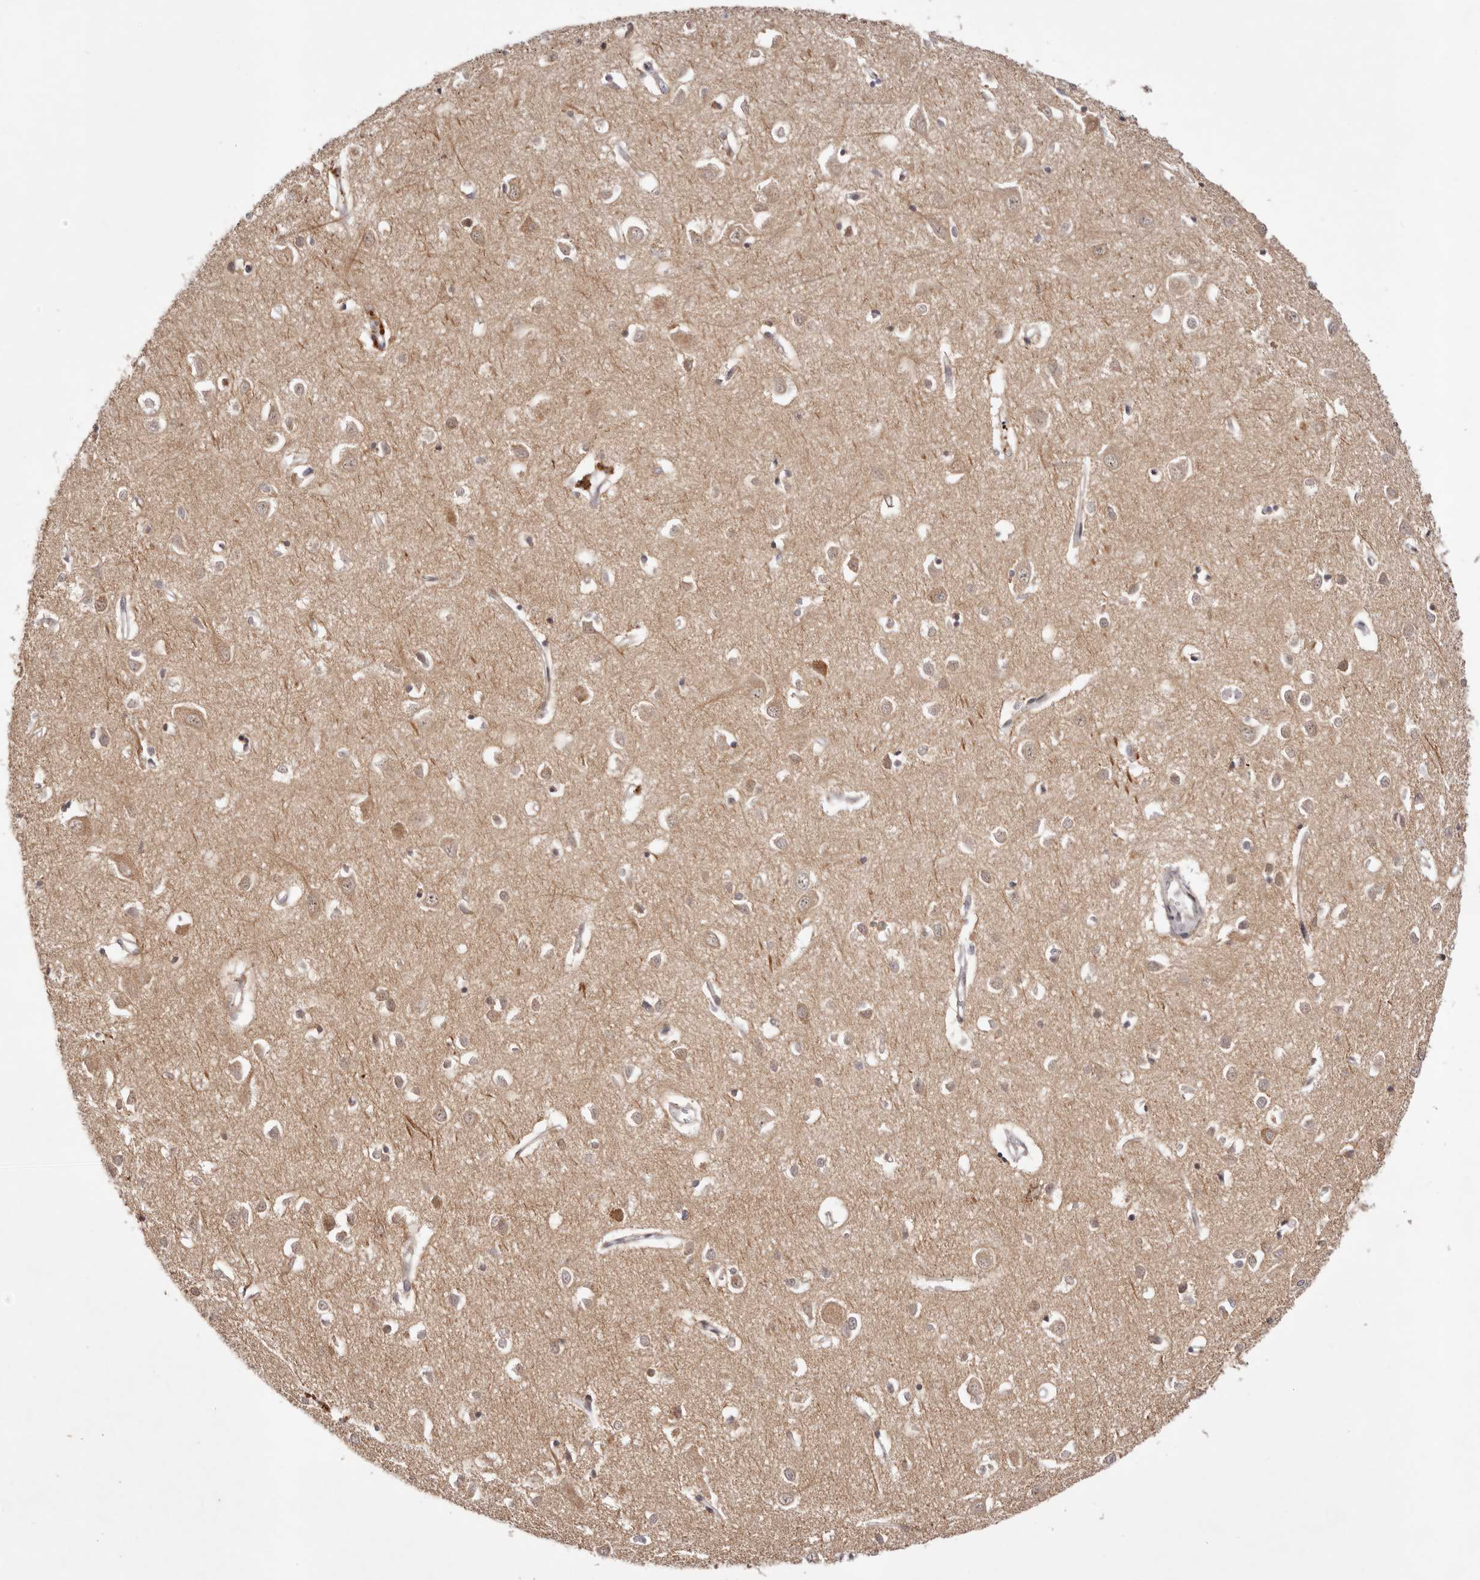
{"staining": {"intensity": "weak", "quantity": ">75%", "location": "cytoplasmic/membranous"}, "tissue": "cerebral cortex", "cell_type": "Endothelial cells", "image_type": "normal", "snomed": [{"axis": "morphology", "description": "Normal tissue, NOS"}, {"axis": "topography", "description": "Cerebral cortex"}], "caption": "Cerebral cortex stained for a protein exhibits weak cytoplasmic/membranous positivity in endothelial cells. (Brightfield microscopy of DAB IHC at high magnification).", "gene": "WRN", "patient": {"sex": "female", "age": 64}}